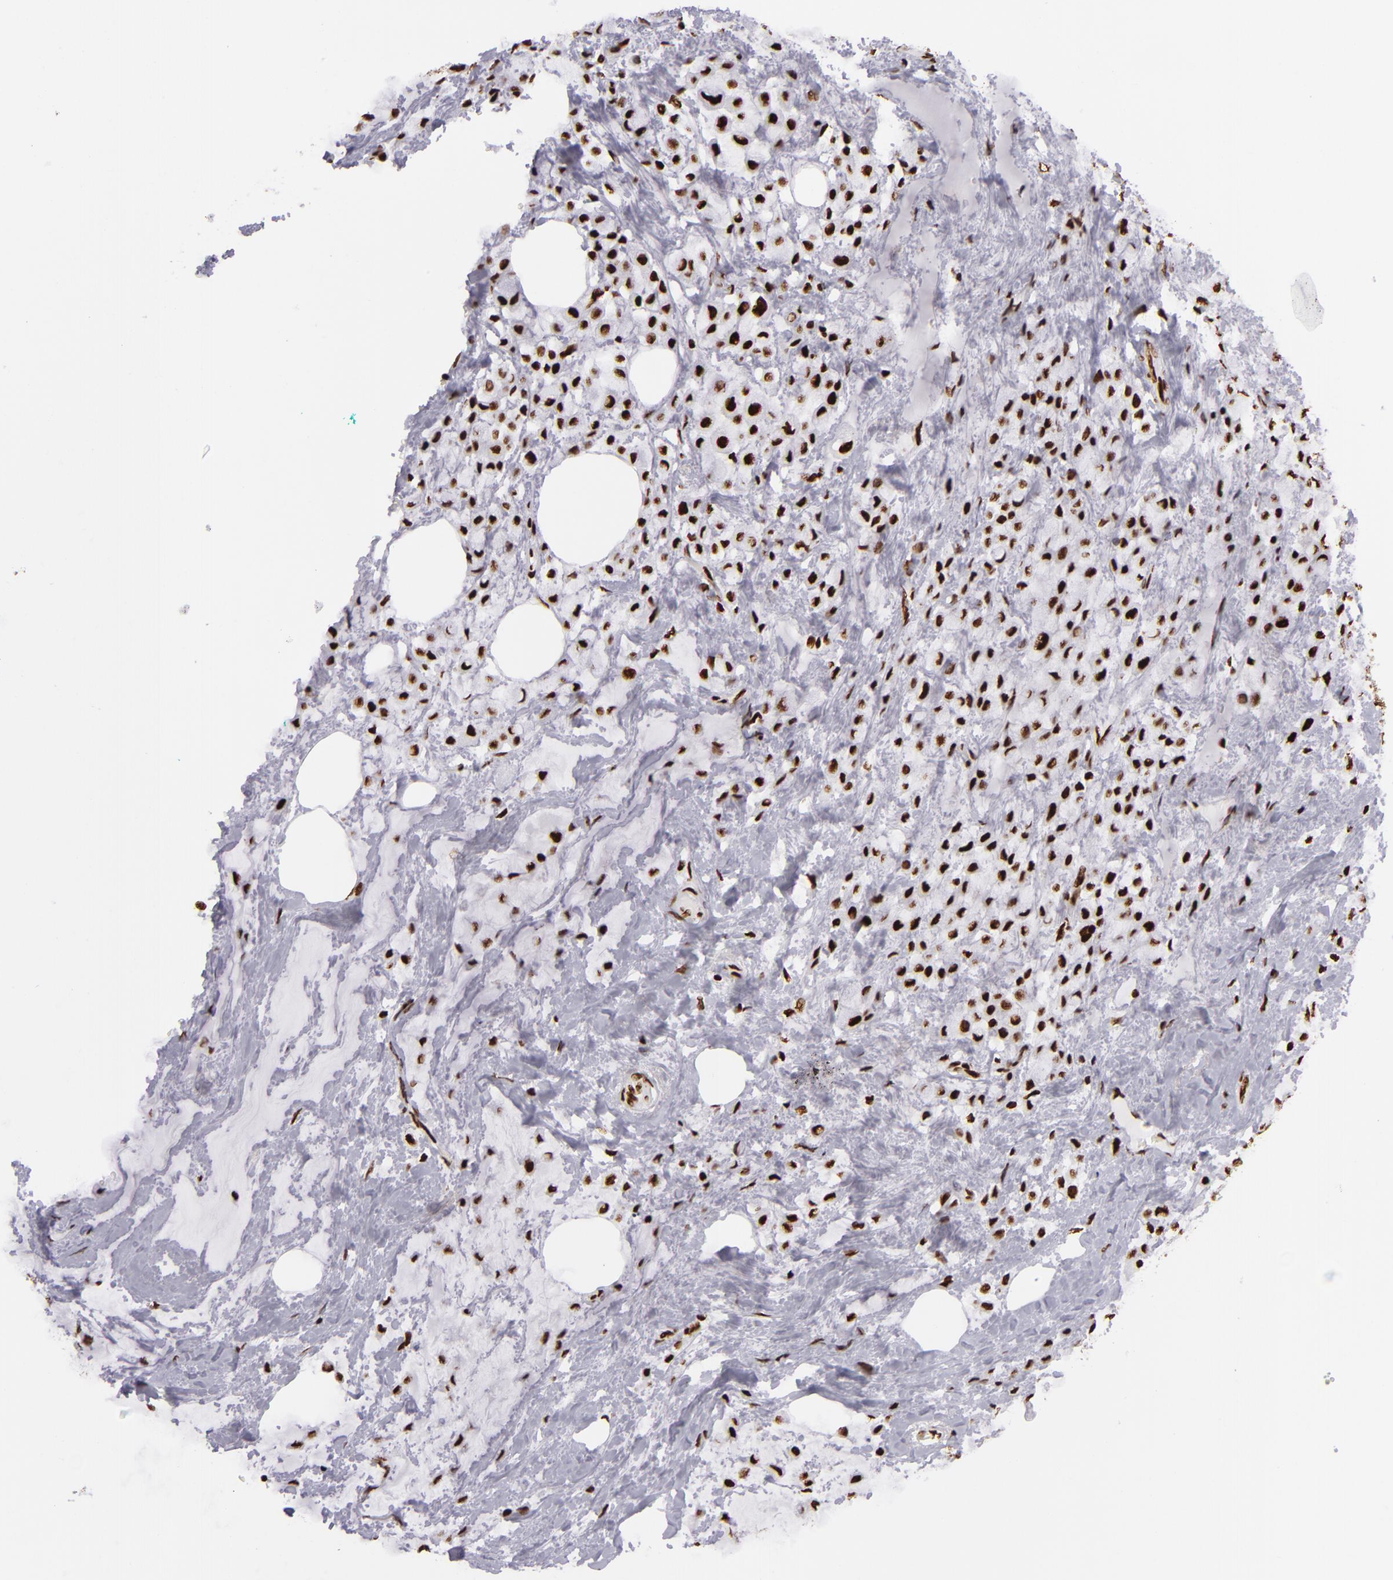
{"staining": {"intensity": "moderate", "quantity": ">75%", "location": "nuclear"}, "tissue": "breast cancer", "cell_type": "Tumor cells", "image_type": "cancer", "snomed": [{"axis": "morphology", "description": "Lobular carcinoma"}, {"axis": "topography", "description": "Breast"}], "caption": "DAB immunohistochemical staining of breast cancer exhibits moderate nuclear protein positivity in about >75% of tumor cells.", "gene": "SAFB", "patient": {"sex": "female", "age": 85}}